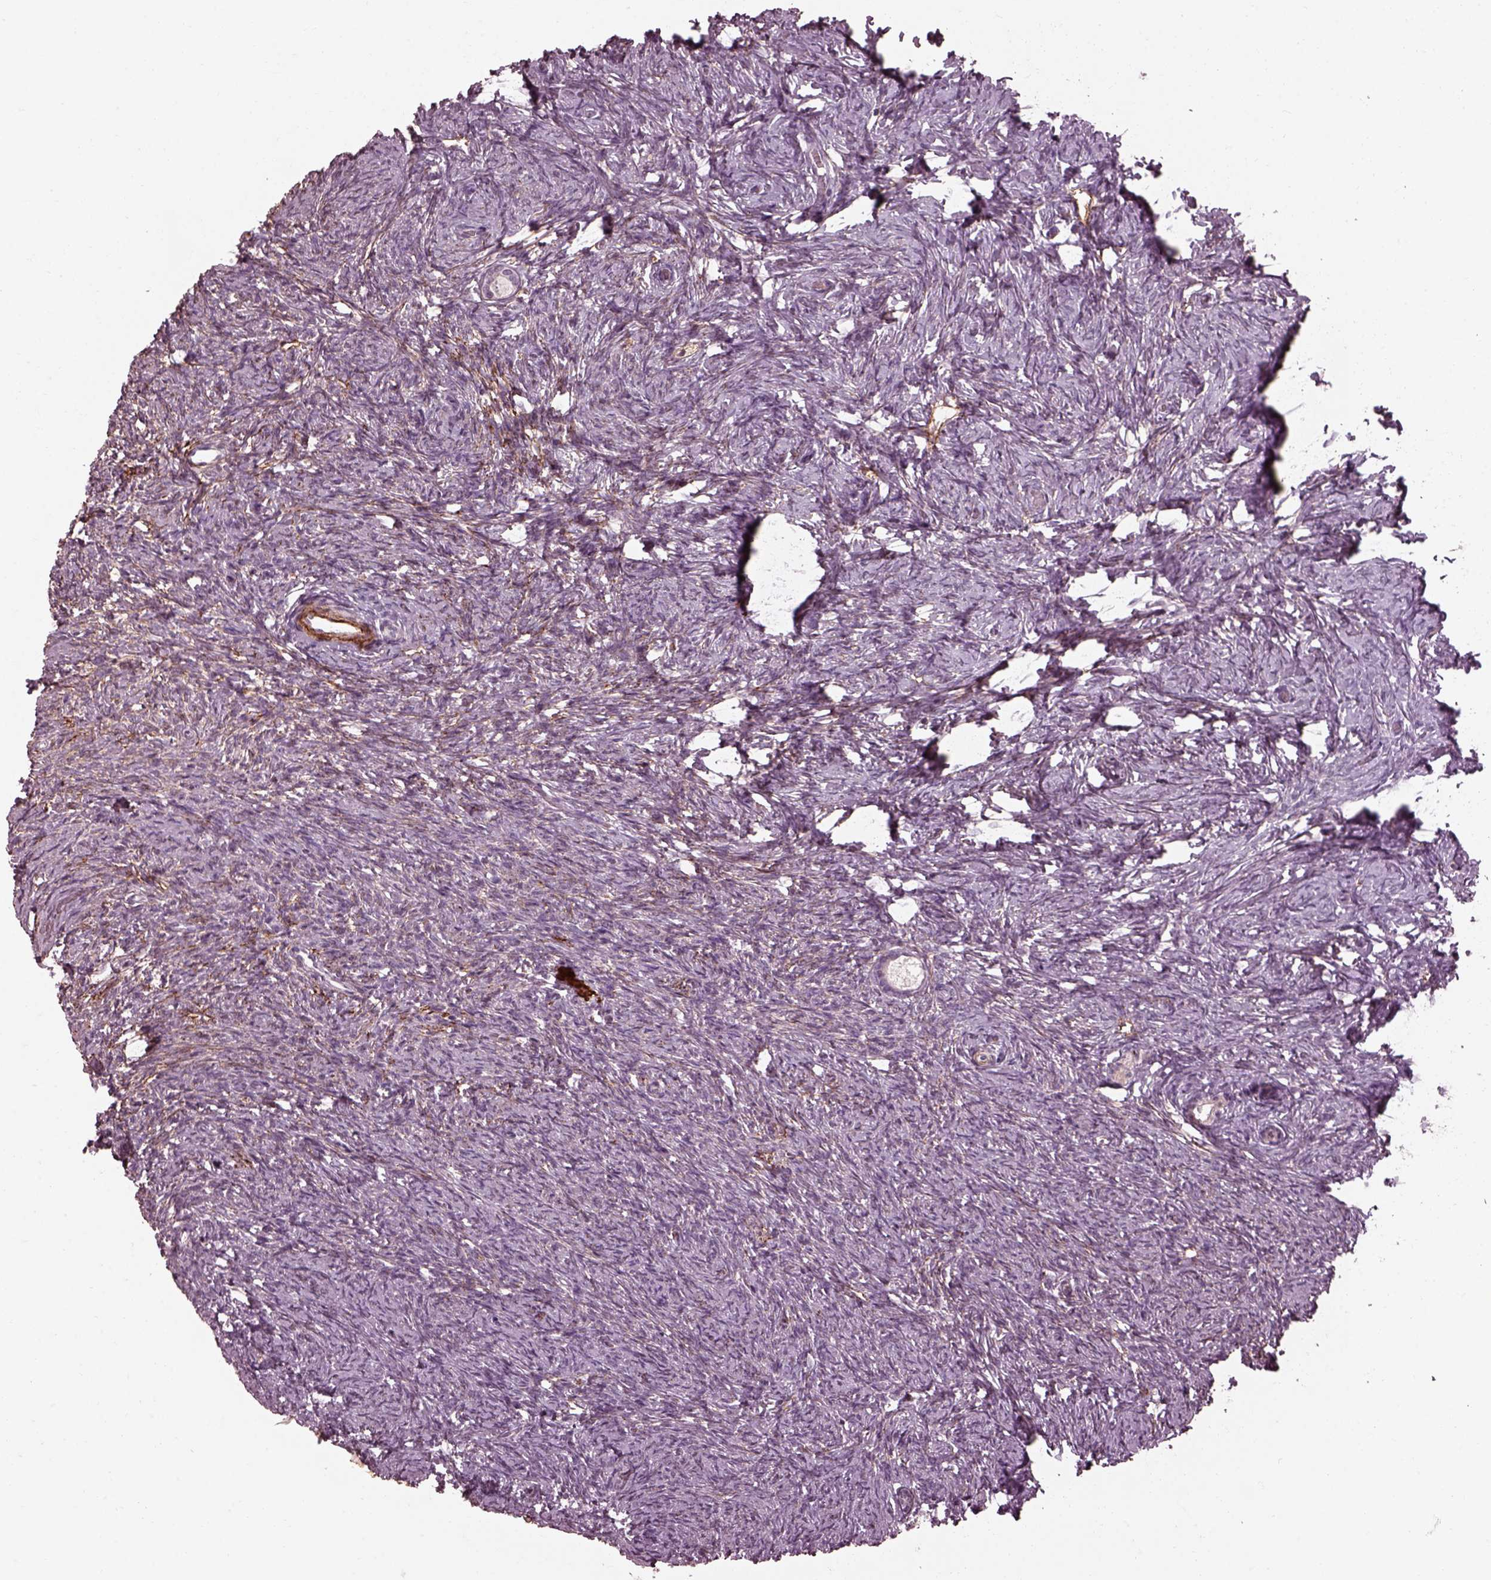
{"staining": {"intensity": "negative", "quantity": "none", "location": "none"}, "tissue": "ovary", "cell_type": "Follicle cells", "image_type": "normal", "snomed": [{"axis": "morphology", "description": "Normal tissue, NOS"}, {"axis": "topography", "description": "Ovary"}], "caption": "The immunohistochemistry (IHC) image has no significant staining in follicle cells of ovary.", "gene": "EFEMP1", "patient": {"sex": "female", "age": 39}}